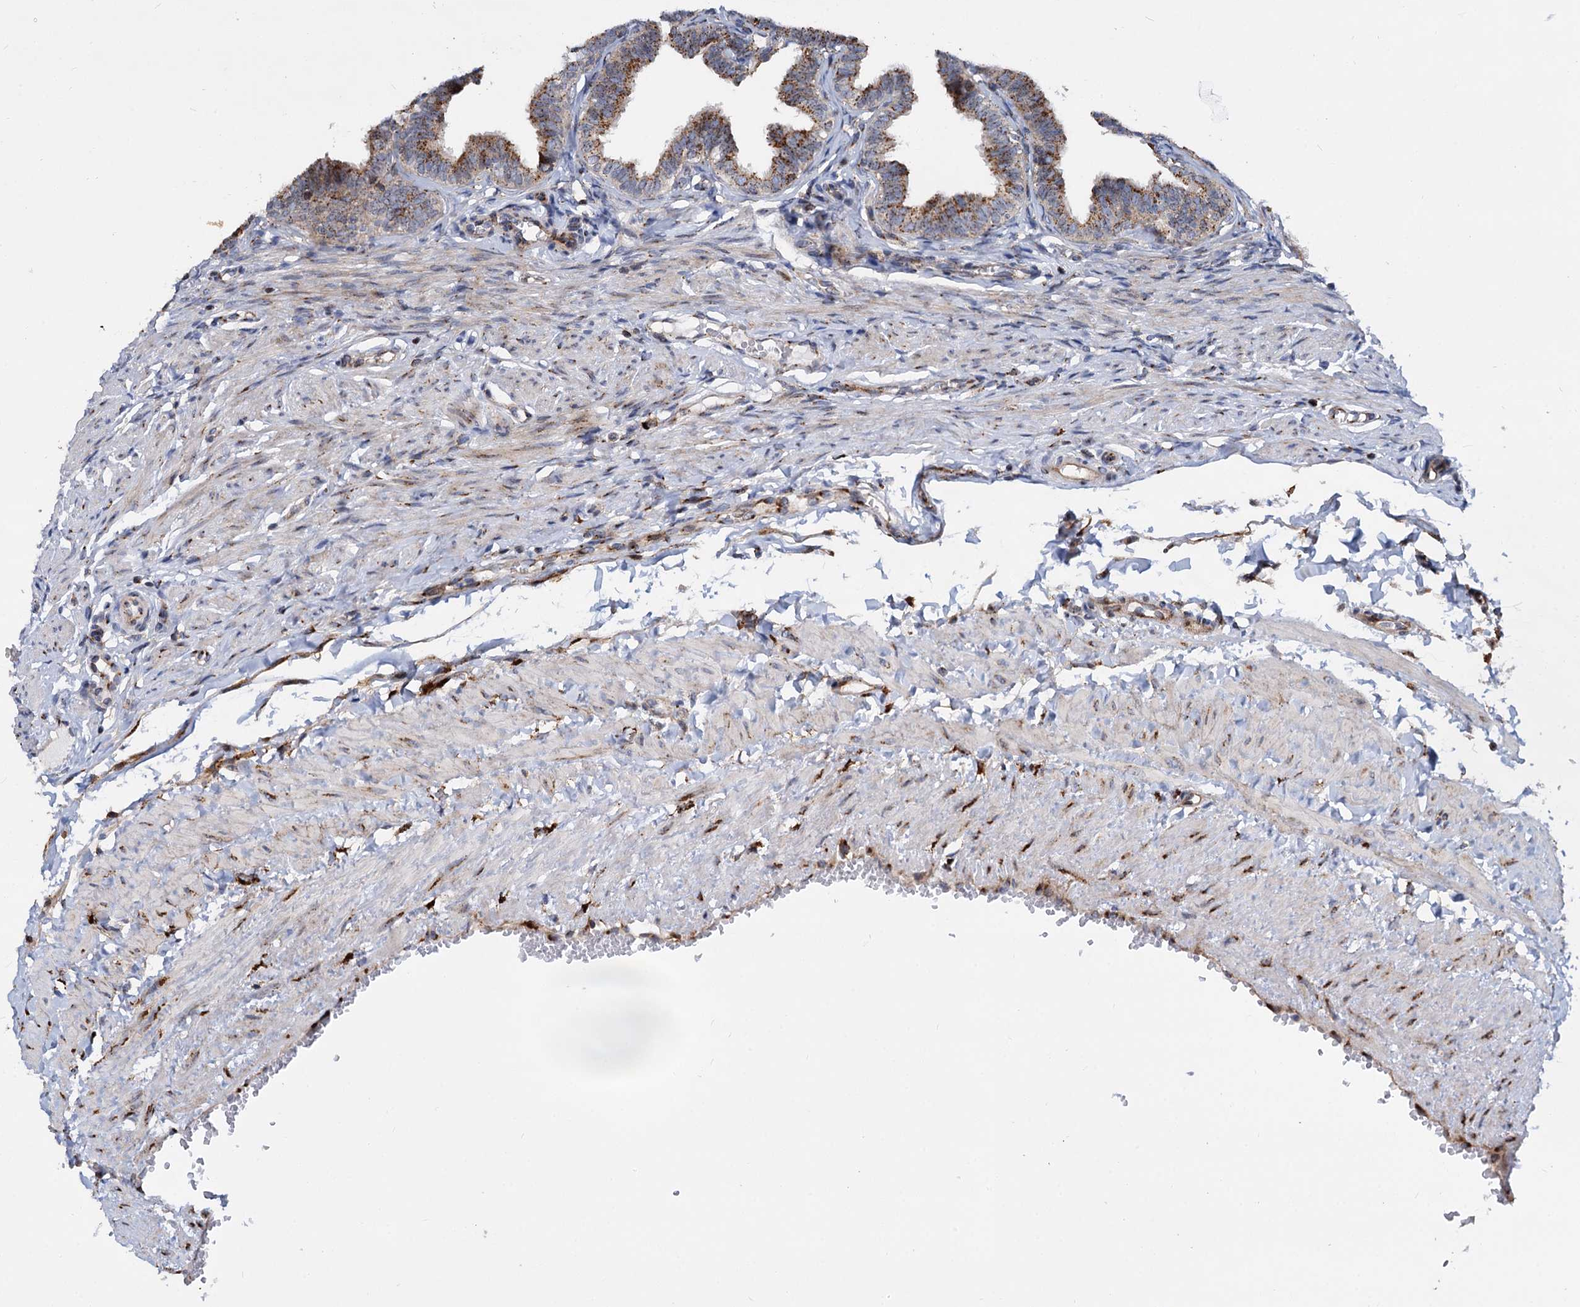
{"staining": {"intensity": "strong", "quantity": ">75%", "location": "cytoplasmic/membranous"}, "tissue": "fallopian tube", "cell_type": "Glandular cells", "image_type": "normal", "snomed": [{"axis": "morphology", "description": "Normal tissue, NOS"}, {"axis": "topography", "description": "Fallopian tube"}, {"axis": "topography", "description": "Ovary"}], "caption": "A high-resolution photomicrograph shows IHC staining of benign fallopian tube, which demonstrates strong cytoplasmic/membranous staining in about >75% of glandular cells.", "gene": "SUPT20H", "patient": {"sex": "female", "age": 23}}